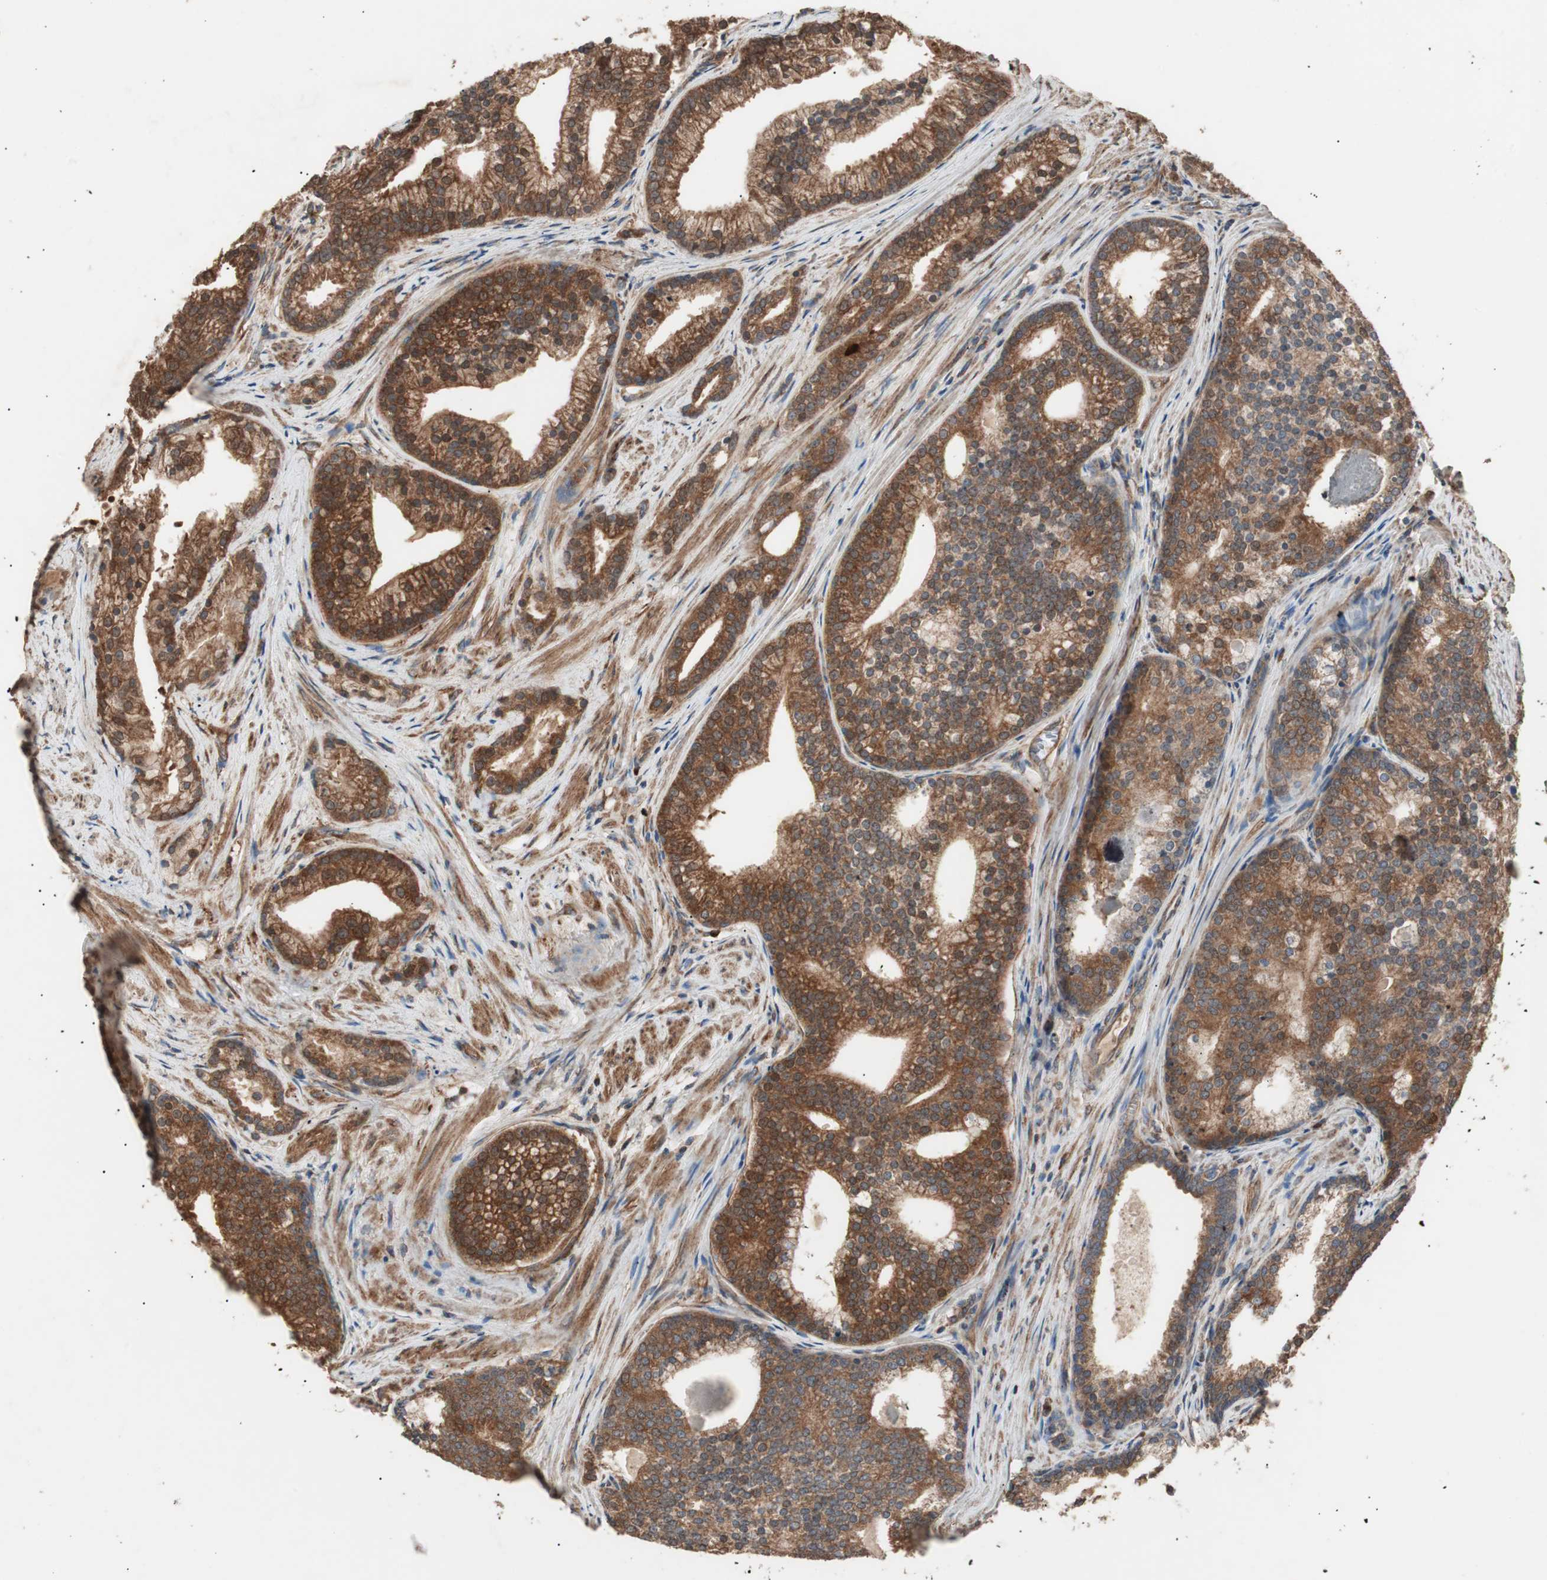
{"staining": {"intensity": "strong", "quantity": ">75%", "location": "cytoplasmic/membranous"}, "tissue": "prostate cancer", "cell_type": "Tumor cells", "image_type": "cancer", "snomed": [{"axis": "morphology", "description": "Adenocarcinoma, Low grade"}, {"axis": "topography", "description": "Prostate"}], "caption": "The micrograph shows staining of prostate cancer, revealing strong cytoplasmic/membranous protein expression (brown color) within tumor cells.", "gene": "LZTS1", "patient": {"sex": "male", "age": 71}}